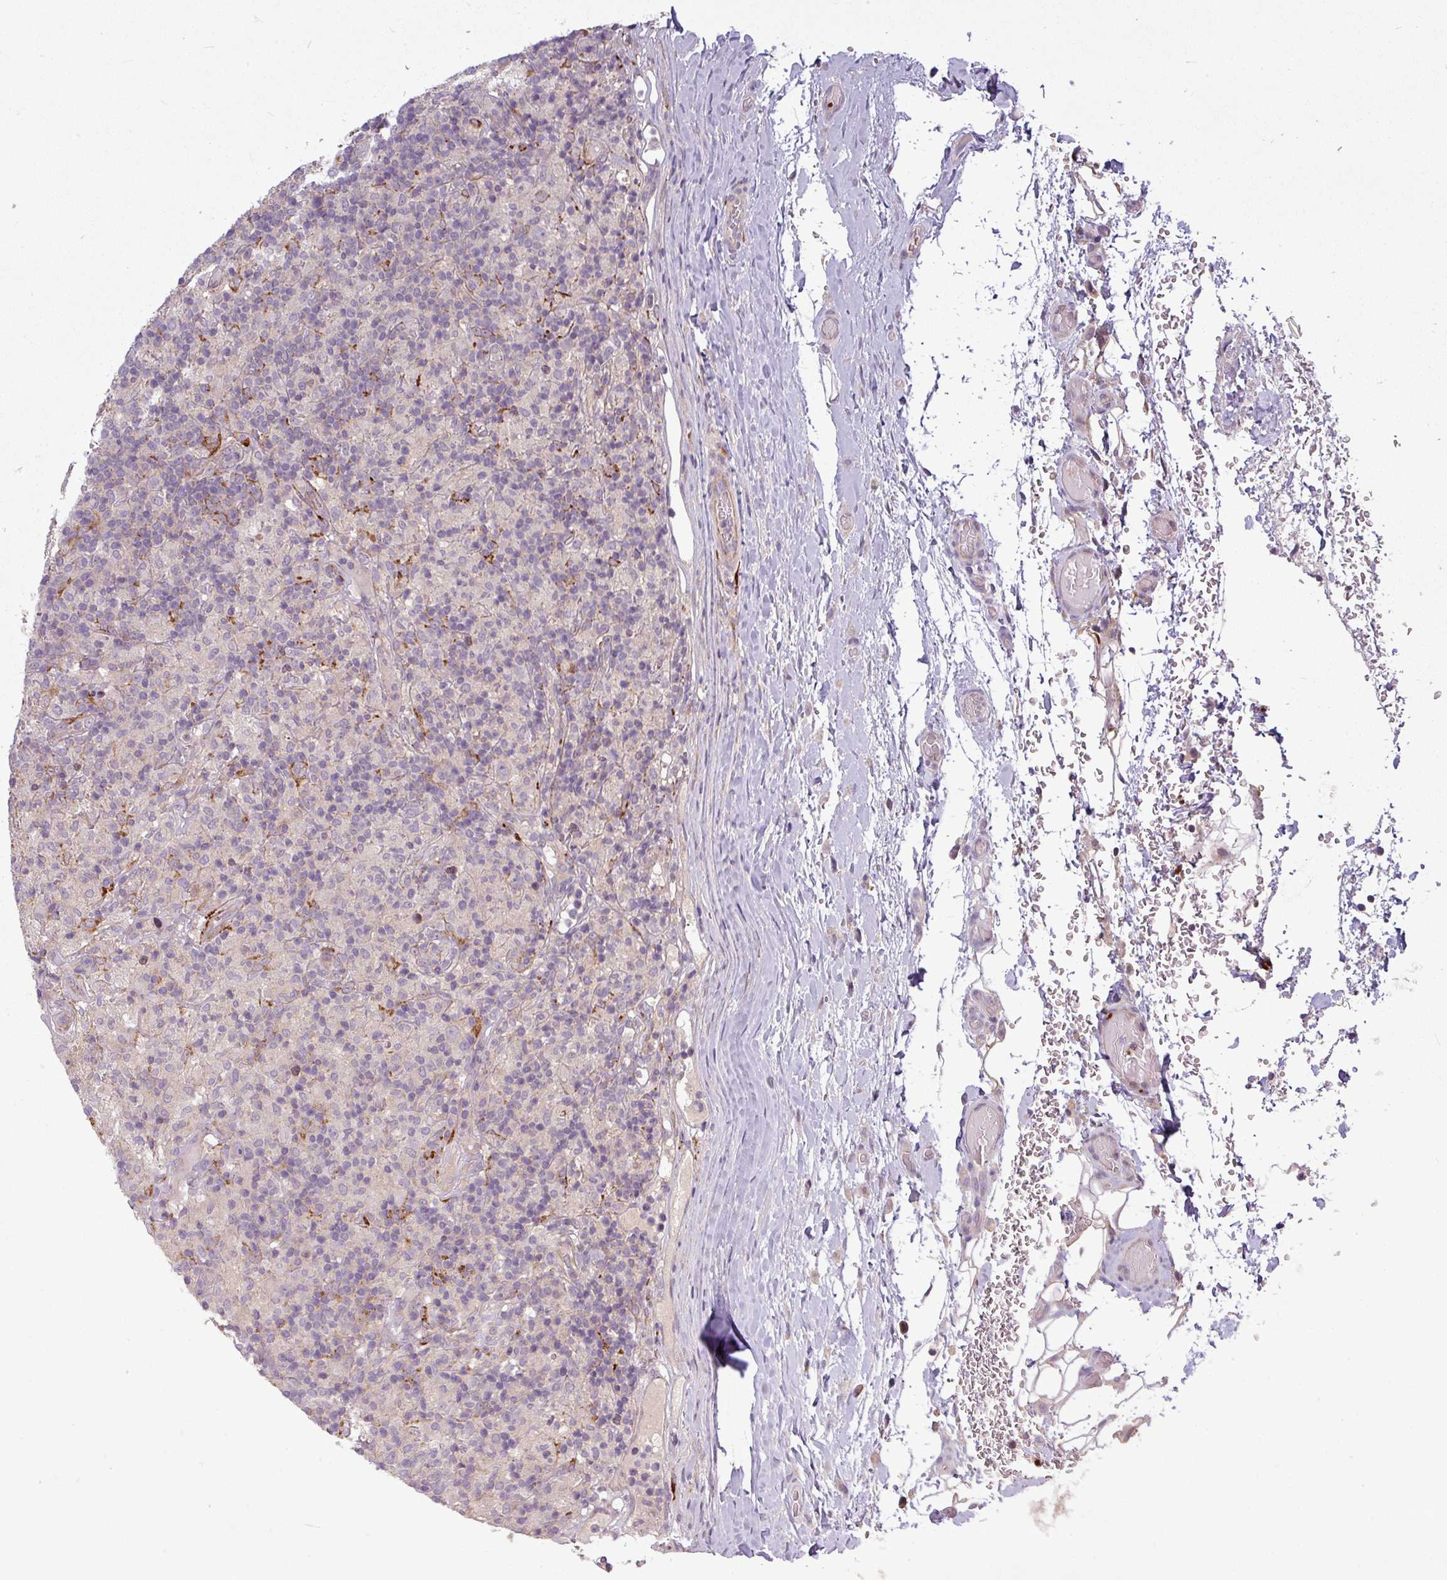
{"staining": {"intensity": "negative", "quantity": "none", "location": "none"}, "tissue": "lymphoma", "cell_type": "Tumor cells", "image_type": "cancer", "snomed": [{"axis": "morphology", "description": "Hodgkin's disease, NOS"}, {"axis": "topography", "description": "Lymph node"}], "caption": "Hodgkin's disease was stained to show a protein in brown. There is no significant expression in tumor cells. (Stains: DAB (3,3'-diaminobenzidine) immunohistochemistry (IHC) with hematoxylin counter stain, Microscopy: brightfield microscopy at high magnification).", "gene": "PAPLN", "patient": {"sex": "male", "age": 70}}